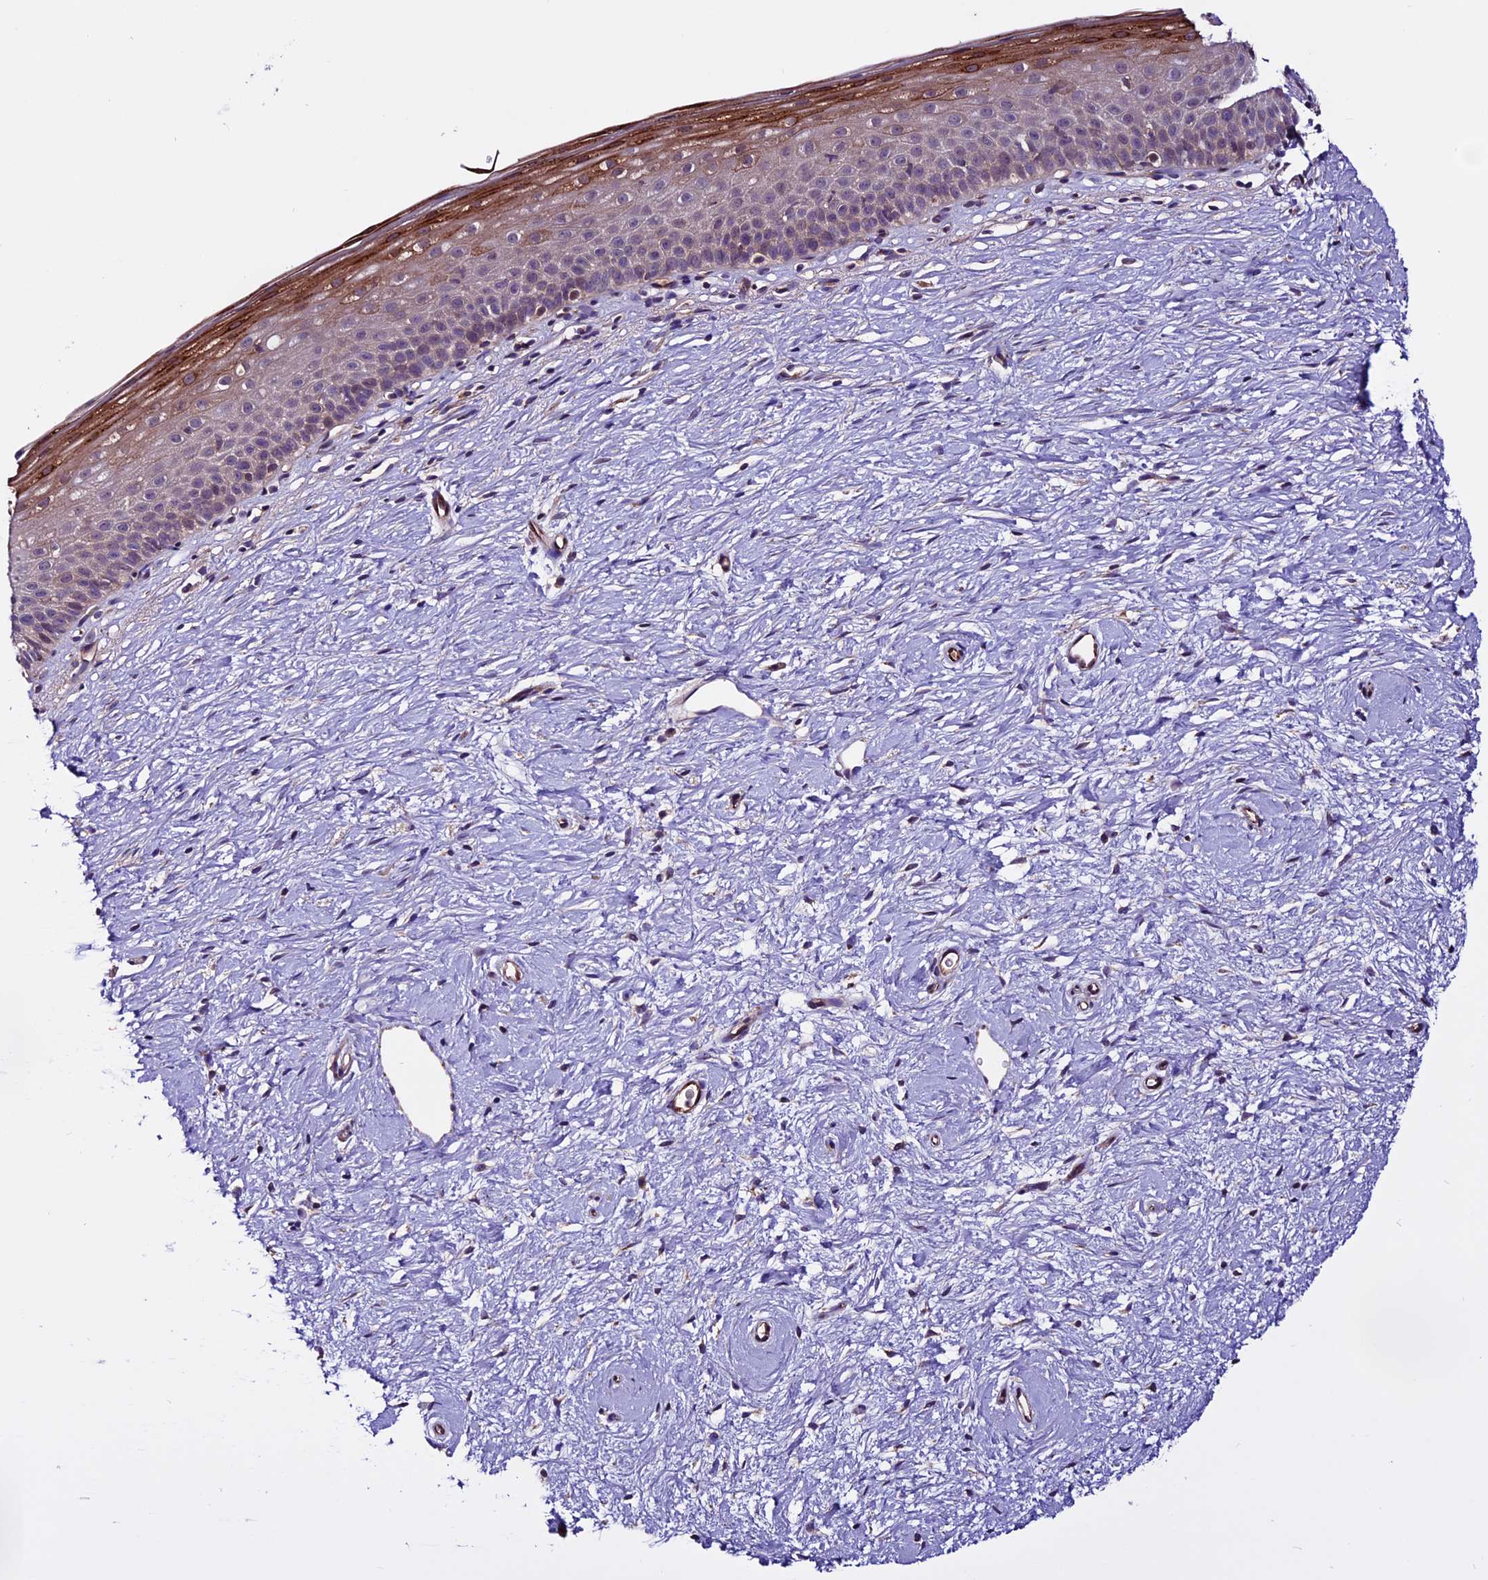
{"staining": {"intensity": "strong", "quantity": ">75%", "location": "cytoplasmic/membranous"}, "tissue": "cervix", "cell_type": "Glandular cells", "image_type": "normal", "snomed": [{"axis": "morphology", "description": "Normal tissue, NOS"}, {"axis": "topography", "description": "Cervix"}], "caption": "The photomicrograph displays staining of normal cervix, revealing strong cytoplasmic/membranous protein positivity (brown color) within glandular cells. (DAB IHC, brown staining for protein, blue staining for nuclei).", "gene": "RINL", "patient": {"sex": "female", "age": 57}}